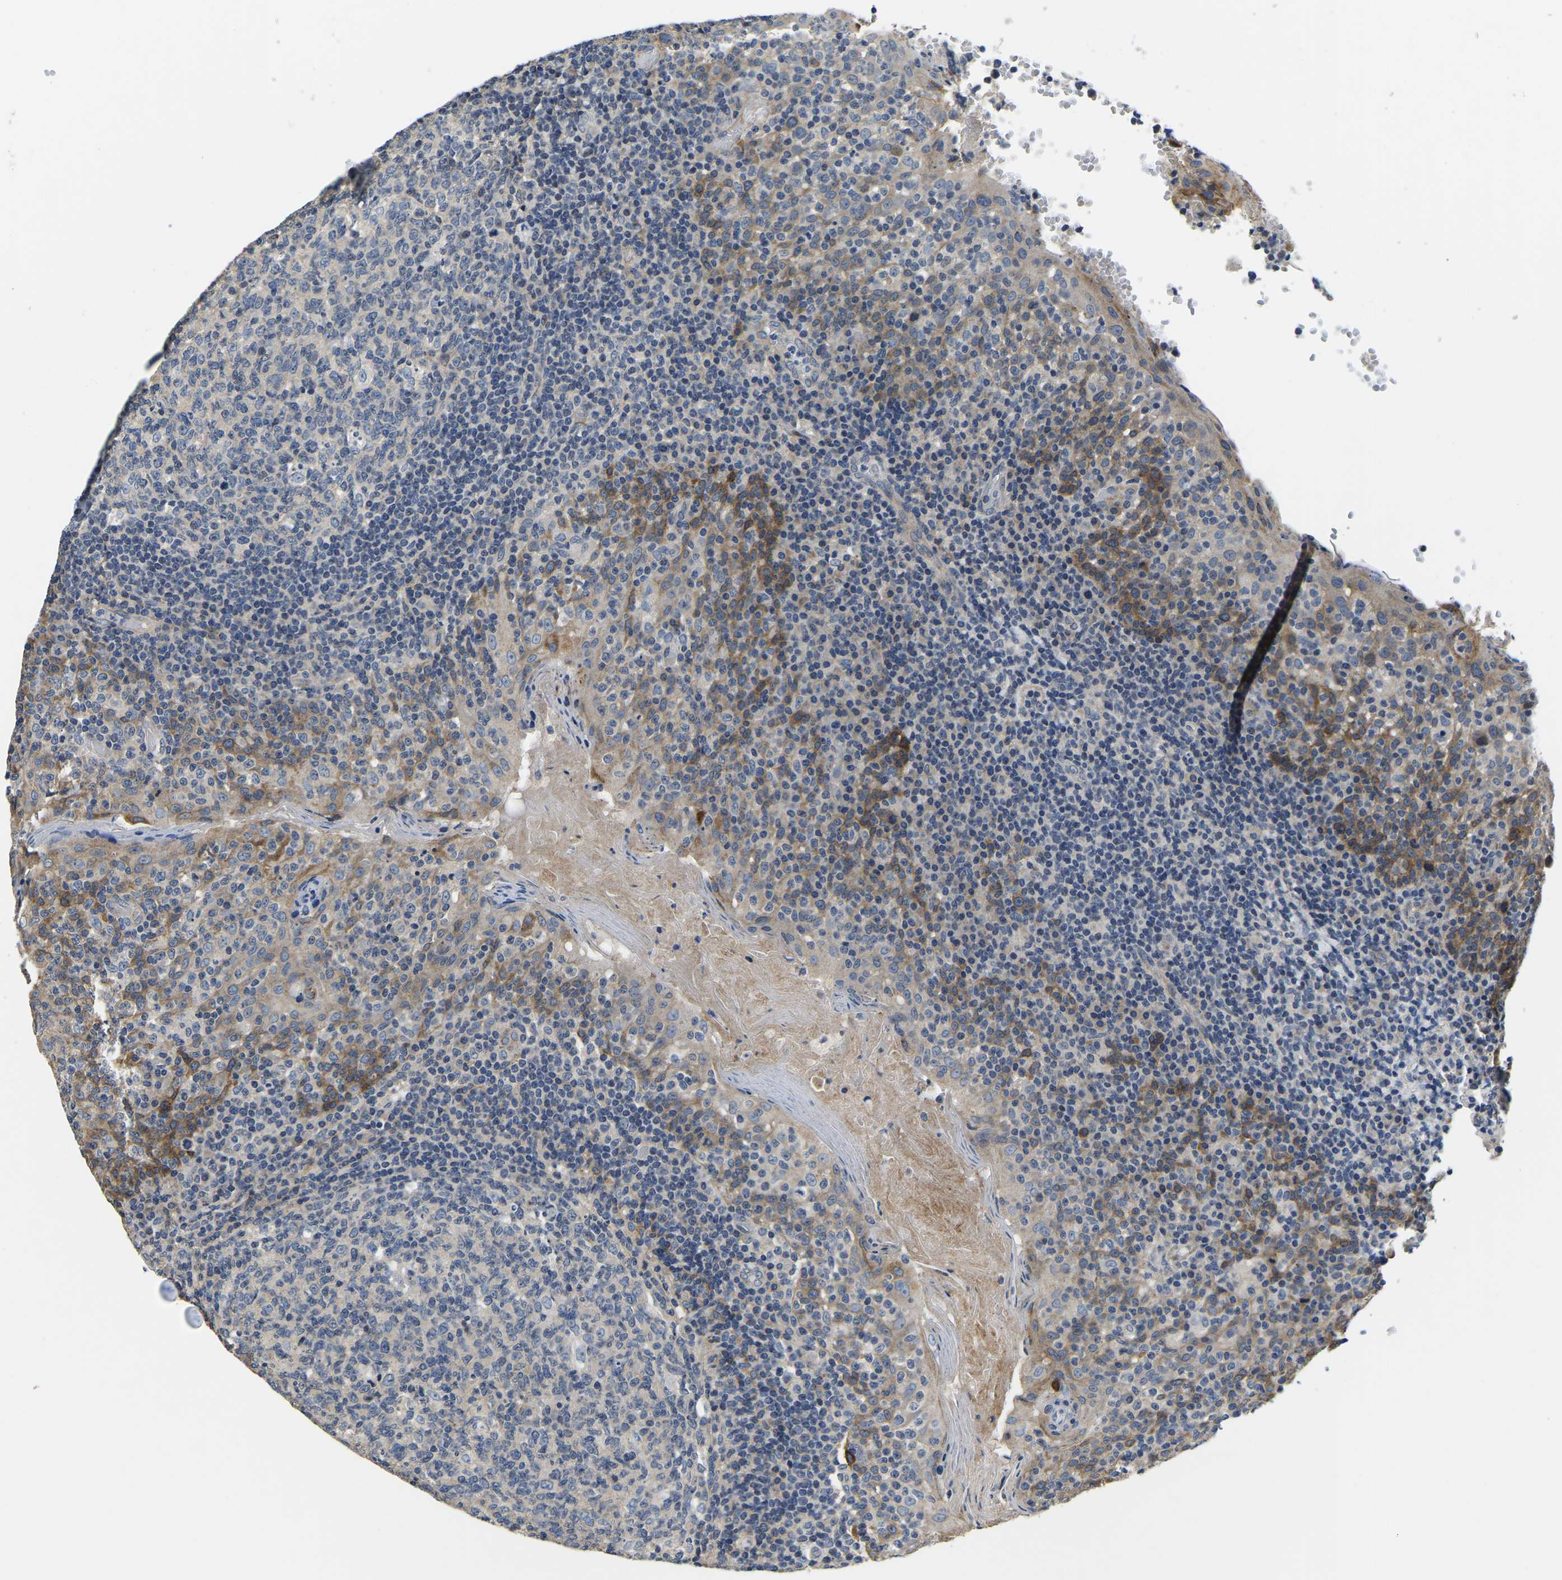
{"staining": {"intensity": "negative", "quantity": "none", "location": "none"}, "tissue": "tonsil", "cell_type": "Germinal center cells", "image_type": "normal", "snomed": [{"axis": "morphology", "description": "Normal tissue, NOS"}, {"axis": "topography", "description": "Tonsil"}], "caption": "Immunohistochemistry photomicrograph of normal tonsil: tonsil stained with DAB (3,3'-diaminobenzidine) shows no significant protein expression in germinal center cells.", "gene": "ITGA2", "patient": {"sex": "female", "age": 19}}